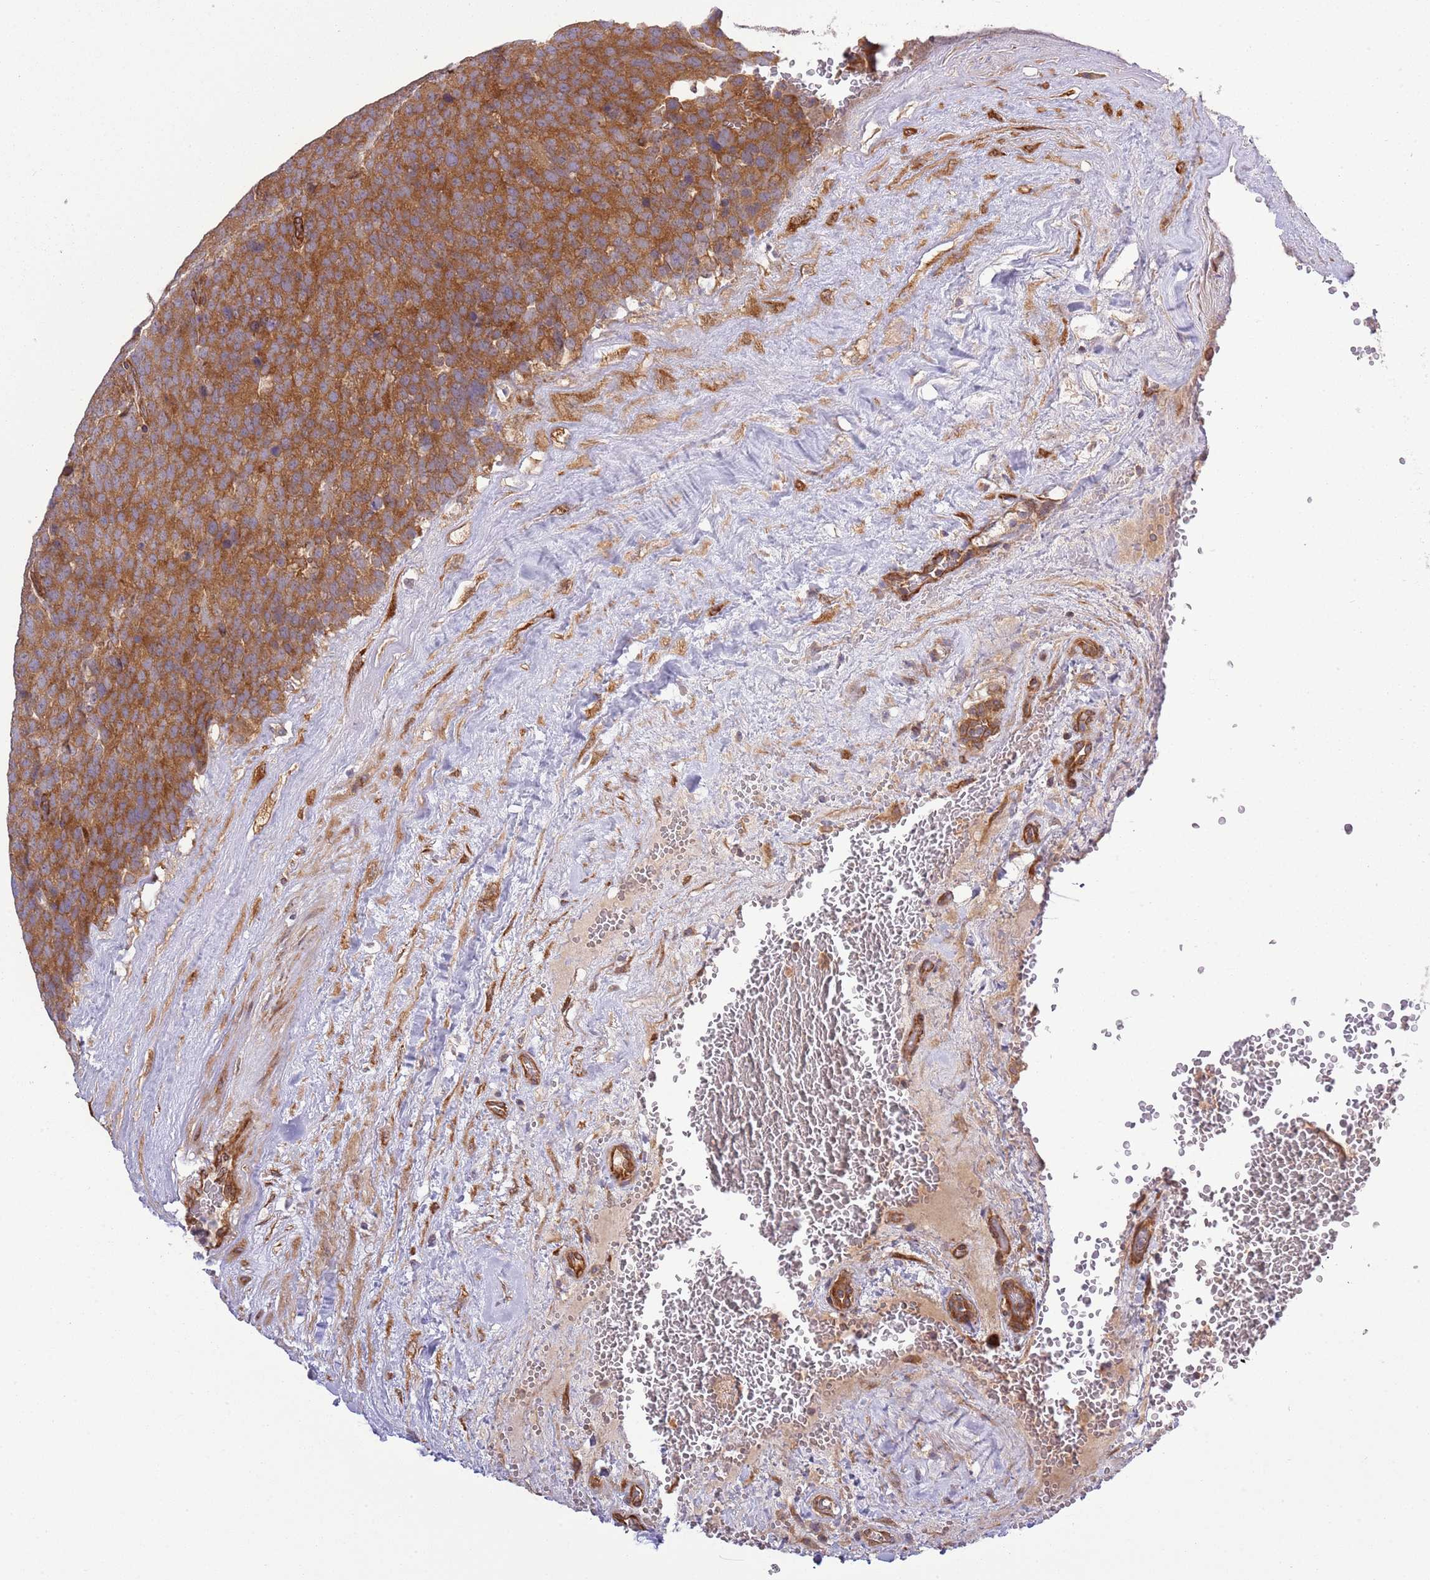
{"staining": {"intensity": "strong", "quantity": ">75%", "location": "cytoplasmic/membranous"}, "tissue": "testis cancer", "cell_type": "Tumor cells", "image_type": "cancer", "snomed": [{"axis": "morphology", "description": "Seminoma, NOS"}, {"axis": "topography", "description": "Testis"}], "caption": "High-power microscopy captured an immunohistochemistry photomicrograph of testis cancer (seminoma), revealing strong cytoplasmic/membranous positivity in approximately >75% of tumor cells.", "gene": "GNL1", "patient": {"sex": "male", "age": 71}}